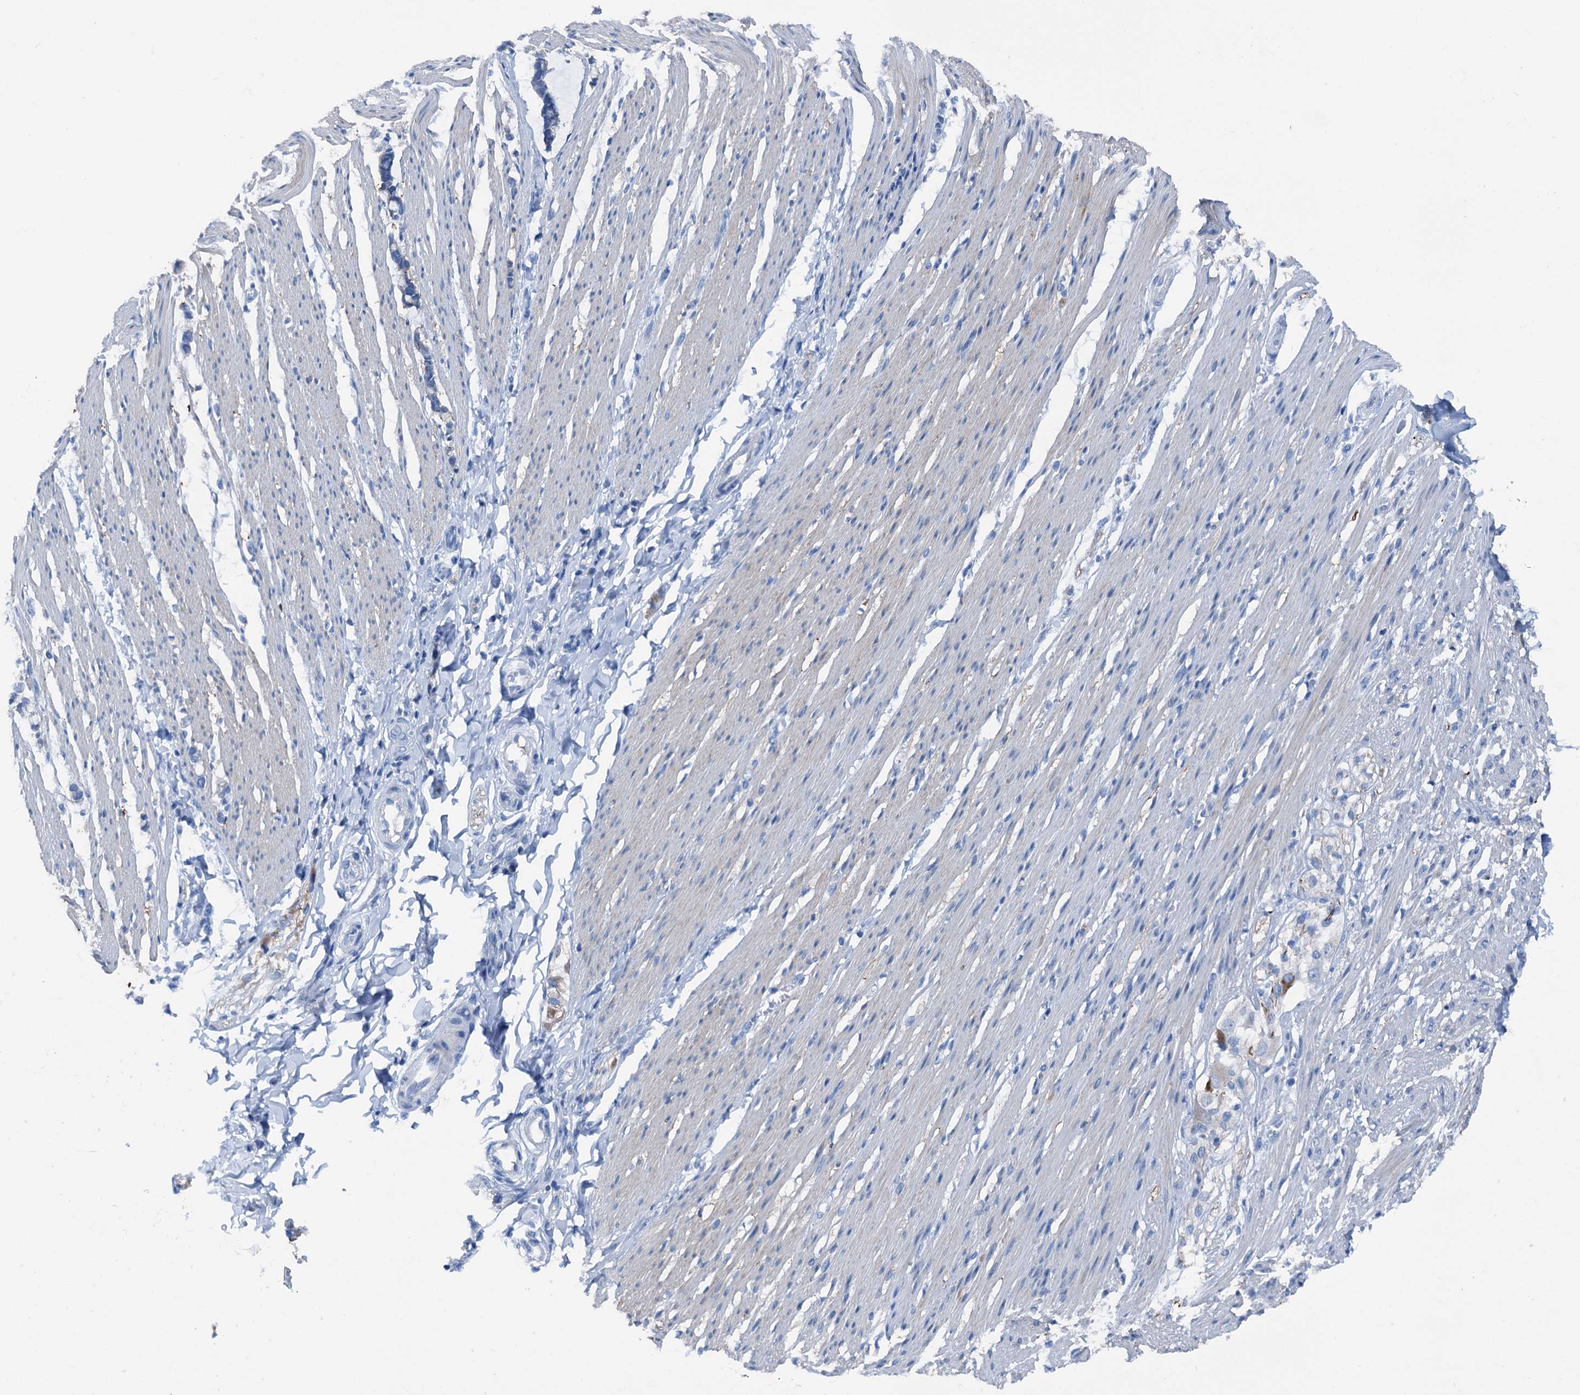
{"staining": {"intensity": "negative", "quantity": "none", "location": "none"}, "tissue": "smooth muscle", "cell_type": "Smooth muscle cells", "image_type": "normal", "snomed": [{"axis": "morphology", "description": "Normal tissue, NOS"}, {"axis": "morphology", "description": "Adenocarcinoma, NOS"}, {"axis": "topography", "description": "Colon"}, {"axis": "topography", "description": "Peripheral nerve tissue"}], "caption": "IHC image of normal smooth muscle: smooth muscle stained with DAB reveals no significant protein staining in smooth muscle cells.", "gene": "C1QTNF4", "patient": {"sex": "male", "age": 14}}